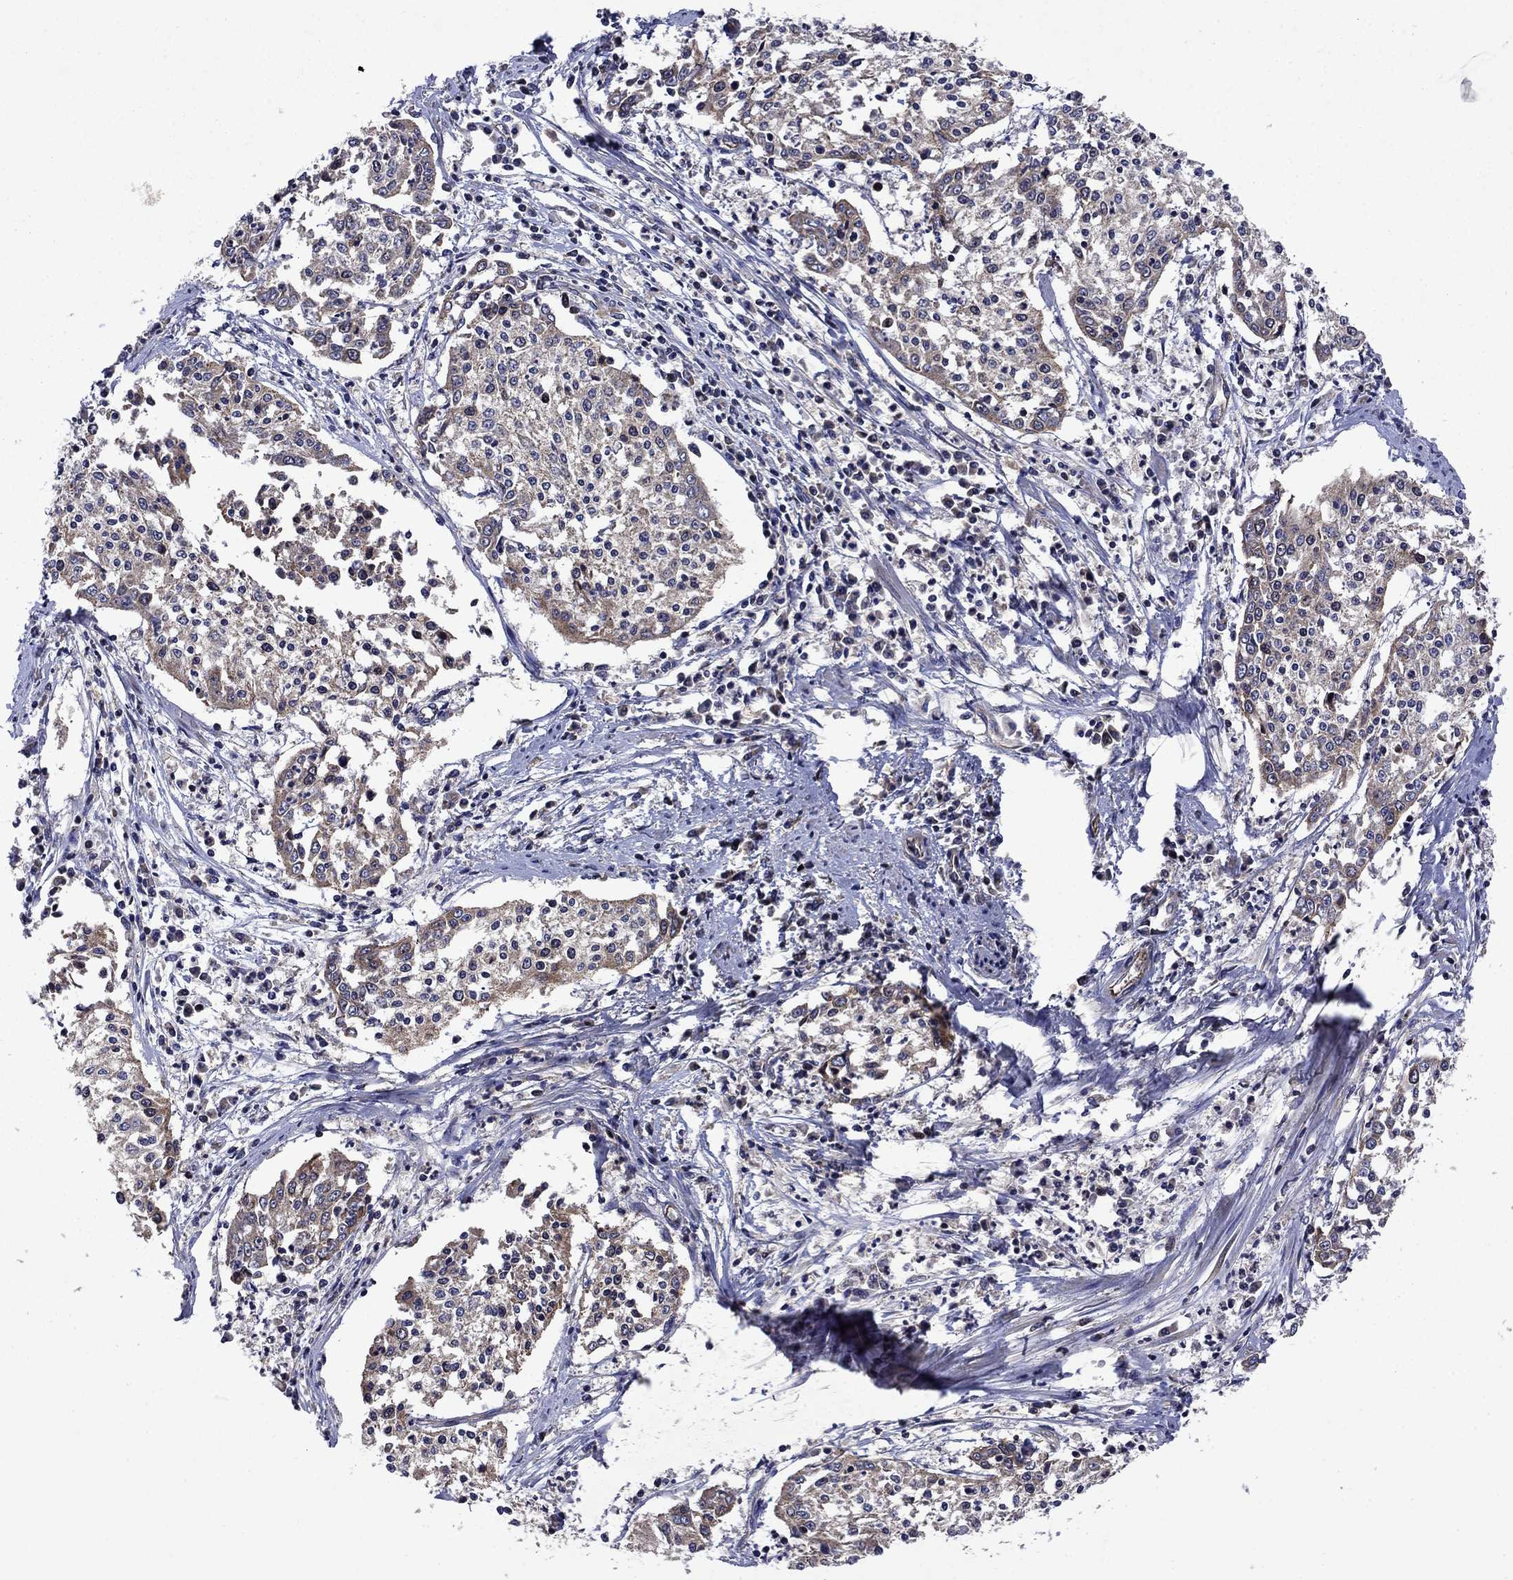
{"staining": {"intensity": "weak", "quantity": "25%-75%", "location": "cytoplasmic/membranous"}, "tissue": "cervical cancer", "cell_type": "Tumor cells", "image_type": "cancer", "snomed": [{"axis": "morphology", "description": "Squamous cell carcinoma, NOS"}, {"axis": "topography", "description": "Cervix"}], "caption": "IHC image of cervical squamous cell carcinoma stained for a protein (brown), which exhibits low levels of weak cytoplasmic/membranous positivity in approximately 25%-75% of tumor cells.", "gene": "KIF22", "patient": {"sex": "female", "age": 41}}